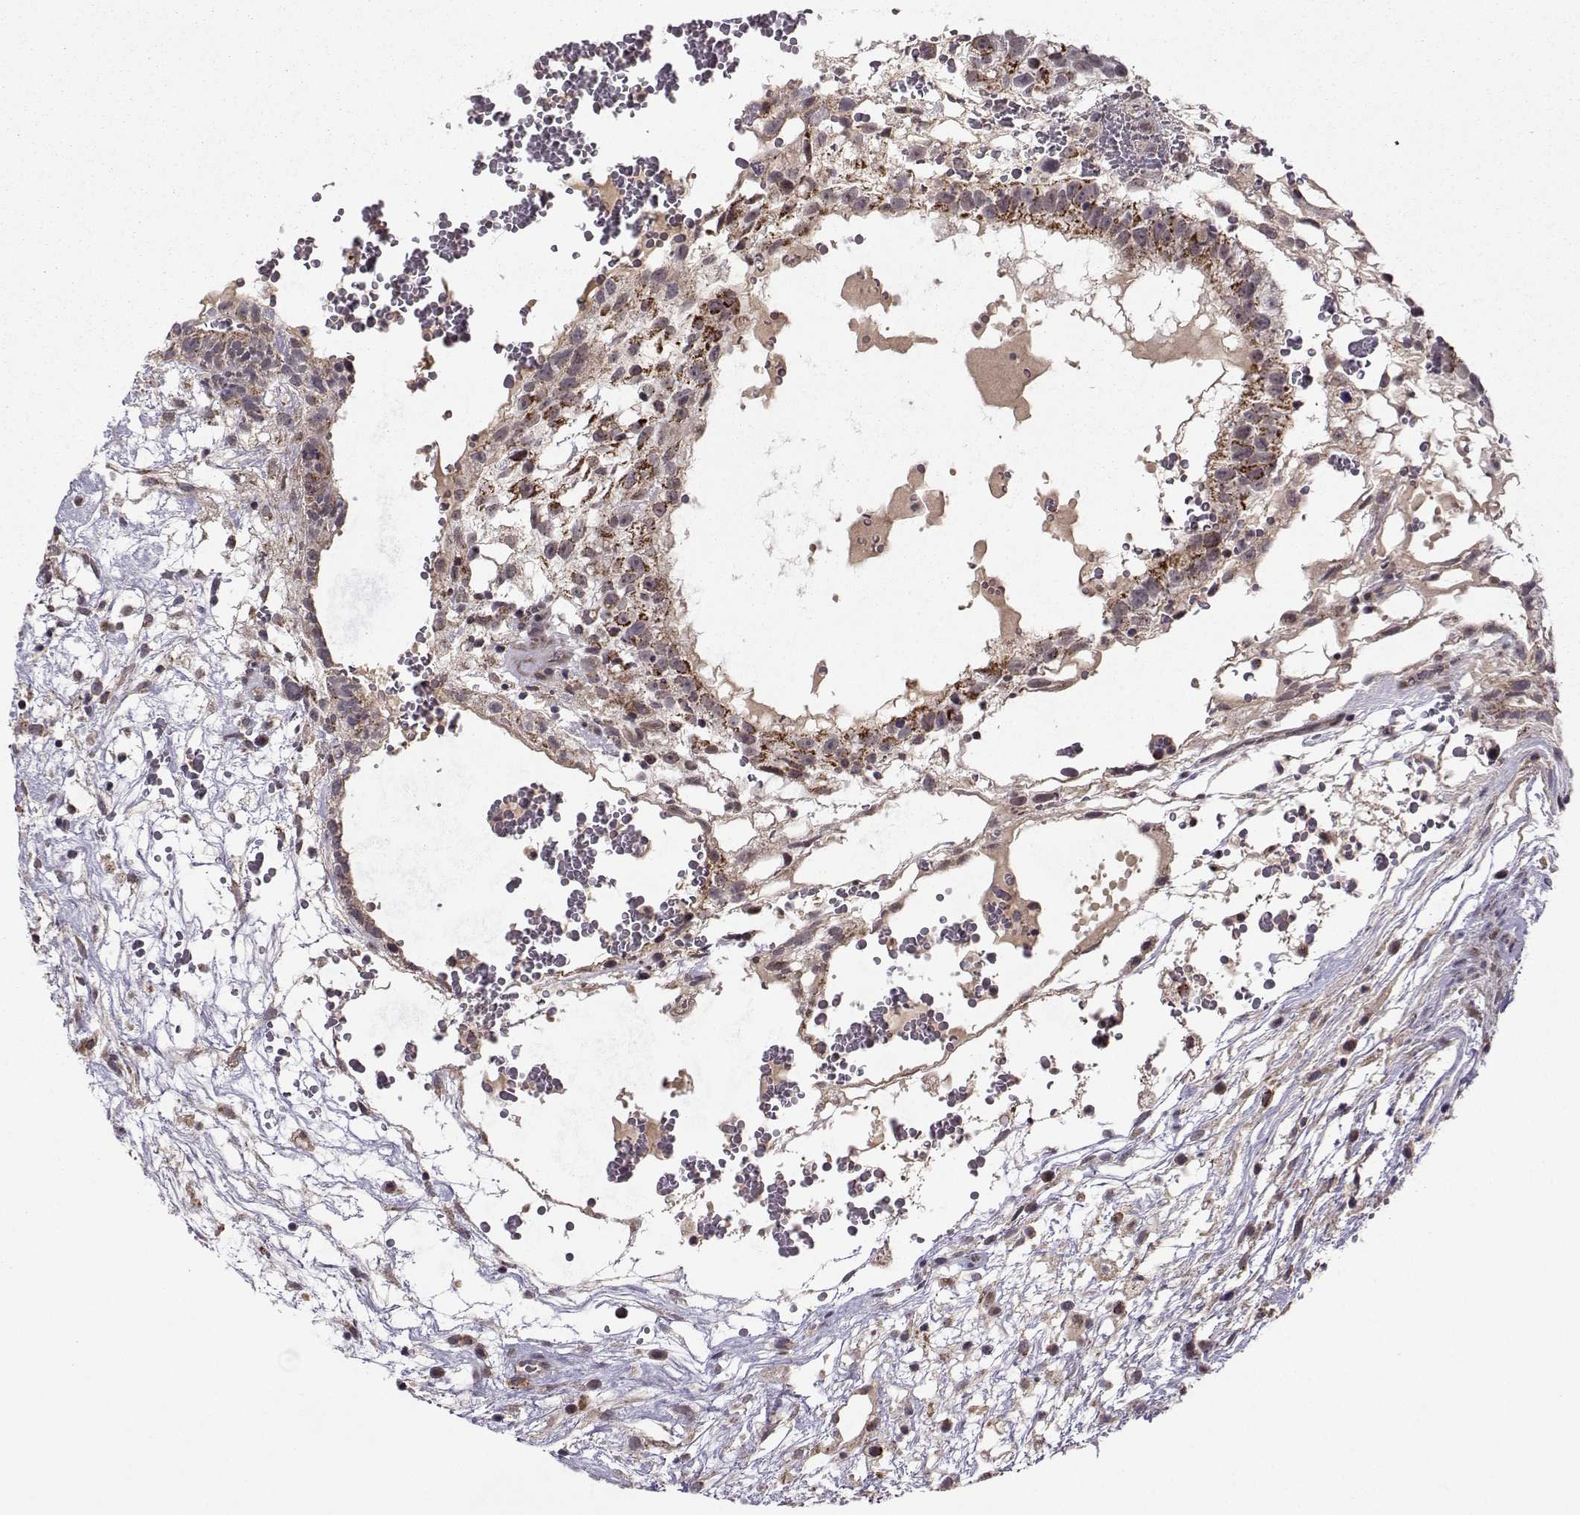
{"staining": {"intensity": "moderate", "quantity": ">75%", "location": "cytoplasmic/membranous"}, "tissue": "testis cancer", "cell_type": "Tumor cells", "image_type": "cancer", "snomed": [{"axis": "morphology", "description": "Normal tissue, NOS"}, {"axis": "morphology", "description": "Carcinoma, Embryonal, NOS"}, {"axis": "topography", "description": "Testis"}], "caption": "Embryonal carcinoma (testis) stained with a brown dye exhibits moderate cytoplasmic/membranous positive staining in about >75% of tumor cells.", "gene": "NECAB3", "patient": {"sex": "male", "age": 32}}